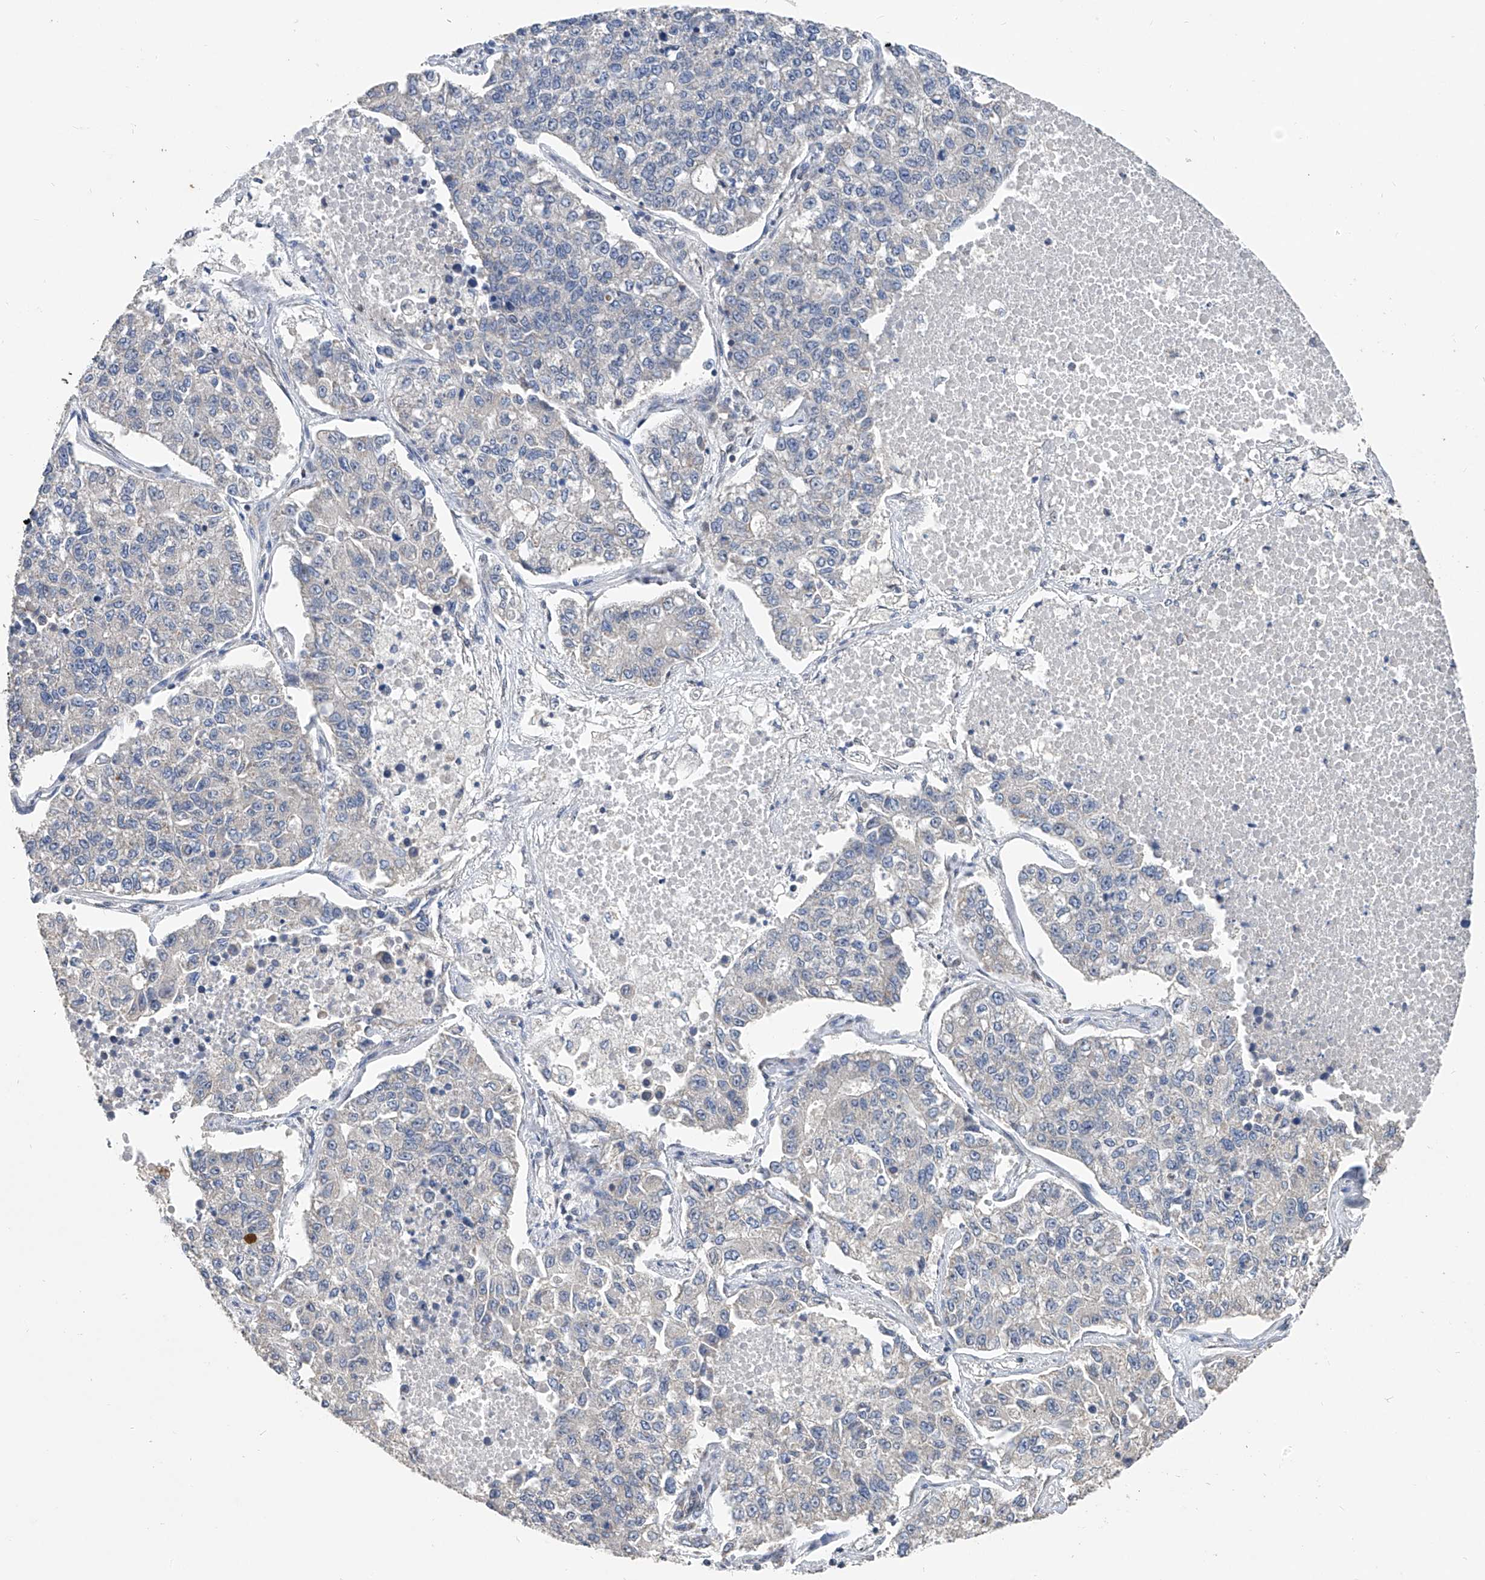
{"staining": {"intensity": "negative", "quantity": "none", "location": "none"}, "tissue": "lung cancer", "cell_type": "Tumor cells", "image_type": "cancer", "snomed": [{"axis": "morphology", "description": "Adenocarcinoma, NOS"}, {"axis": "topography", "description": "Lung"}], "caption": "Immunohistochemistry (IHC) of human lung adenocarcinoma displays no positivity in tumor cells.", "gene": "BCKDHB", "patient": {"sex": "male", "age": 49}}